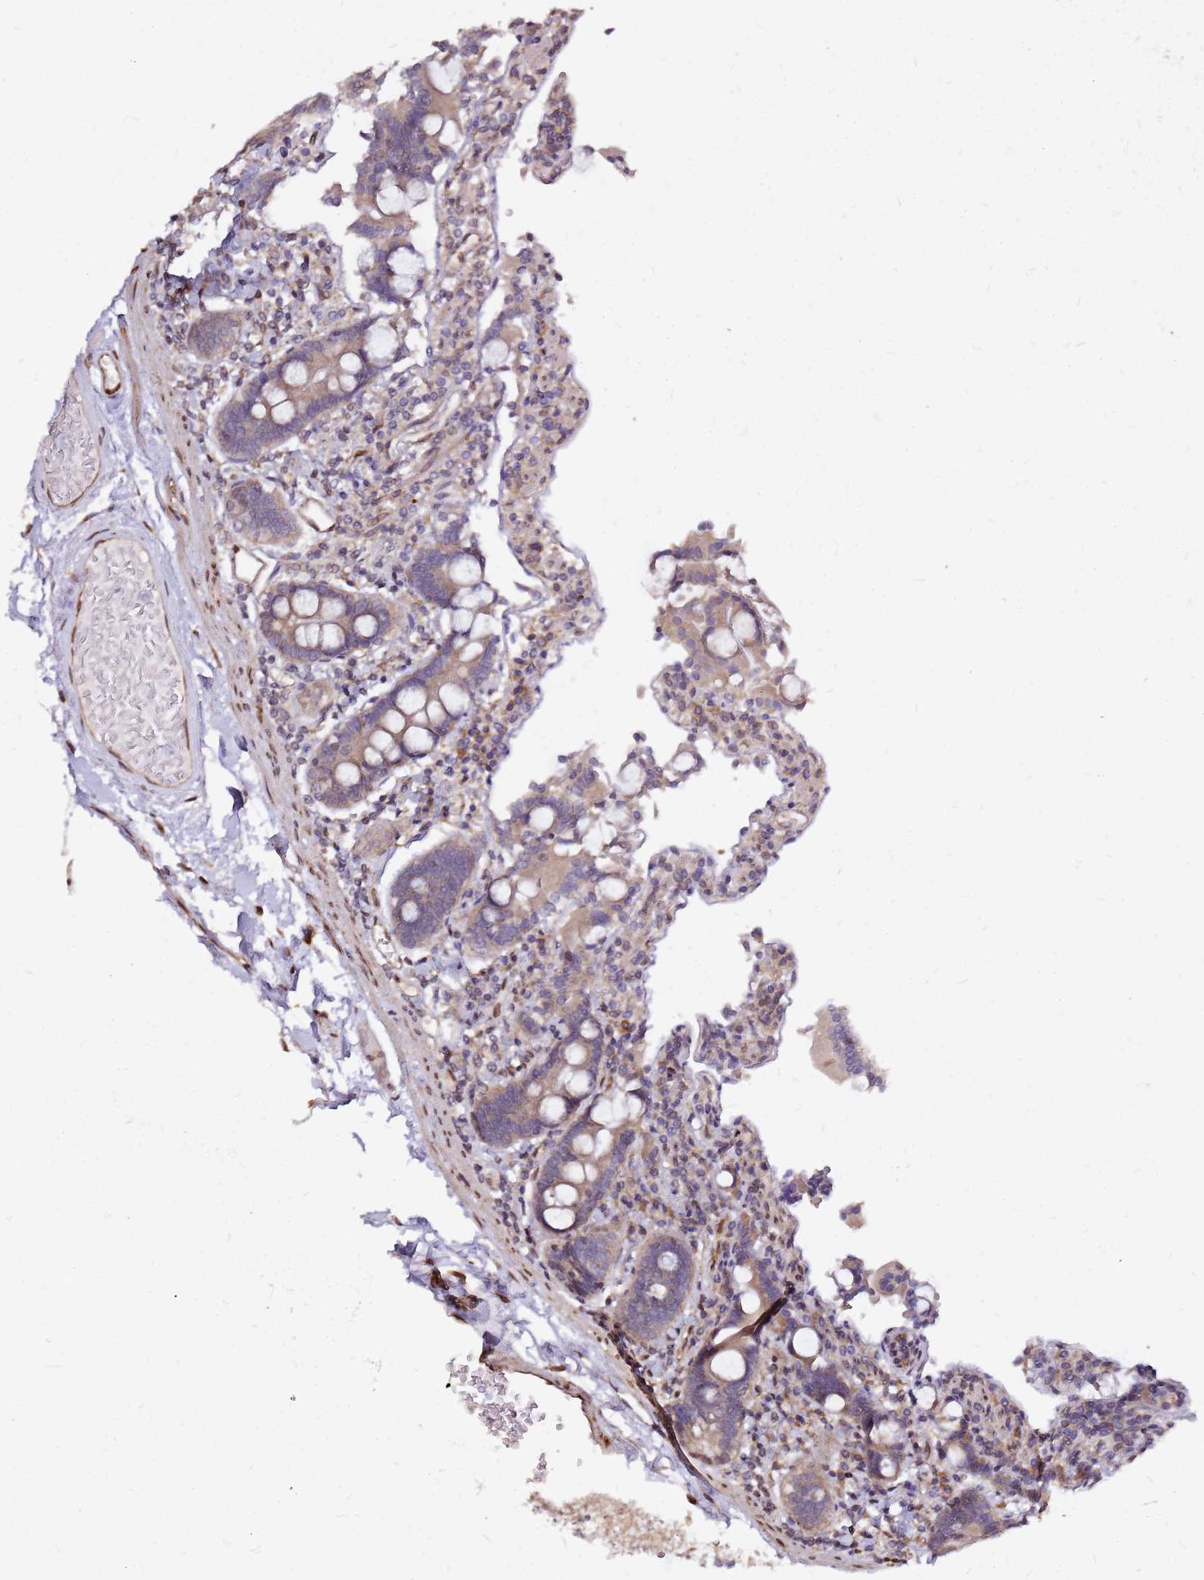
{"staining": {"intensity": "moderate", "quantity": ">75%", "location": "cytoplasmic/membranous"}, "tissue": "duodenum", "cell_type": "Glandular cells", "image_type": "normal", "snomed": [{"axis": "morphology", "description": "Normal tissue, NOS"}, {"axis": "topography", "description": "Duodenum"}], "caption": "Glandular cells exhibit moderate cytoplasmic/membranous expression in about >75% of cells in benign duodenum. (DAB (3,3'-diaminobenzidine) IHC, brown staining for protein, blue staining for nuclei).", "gene": "NUDT14", "patient": {"sex": "male", "age": 55}}